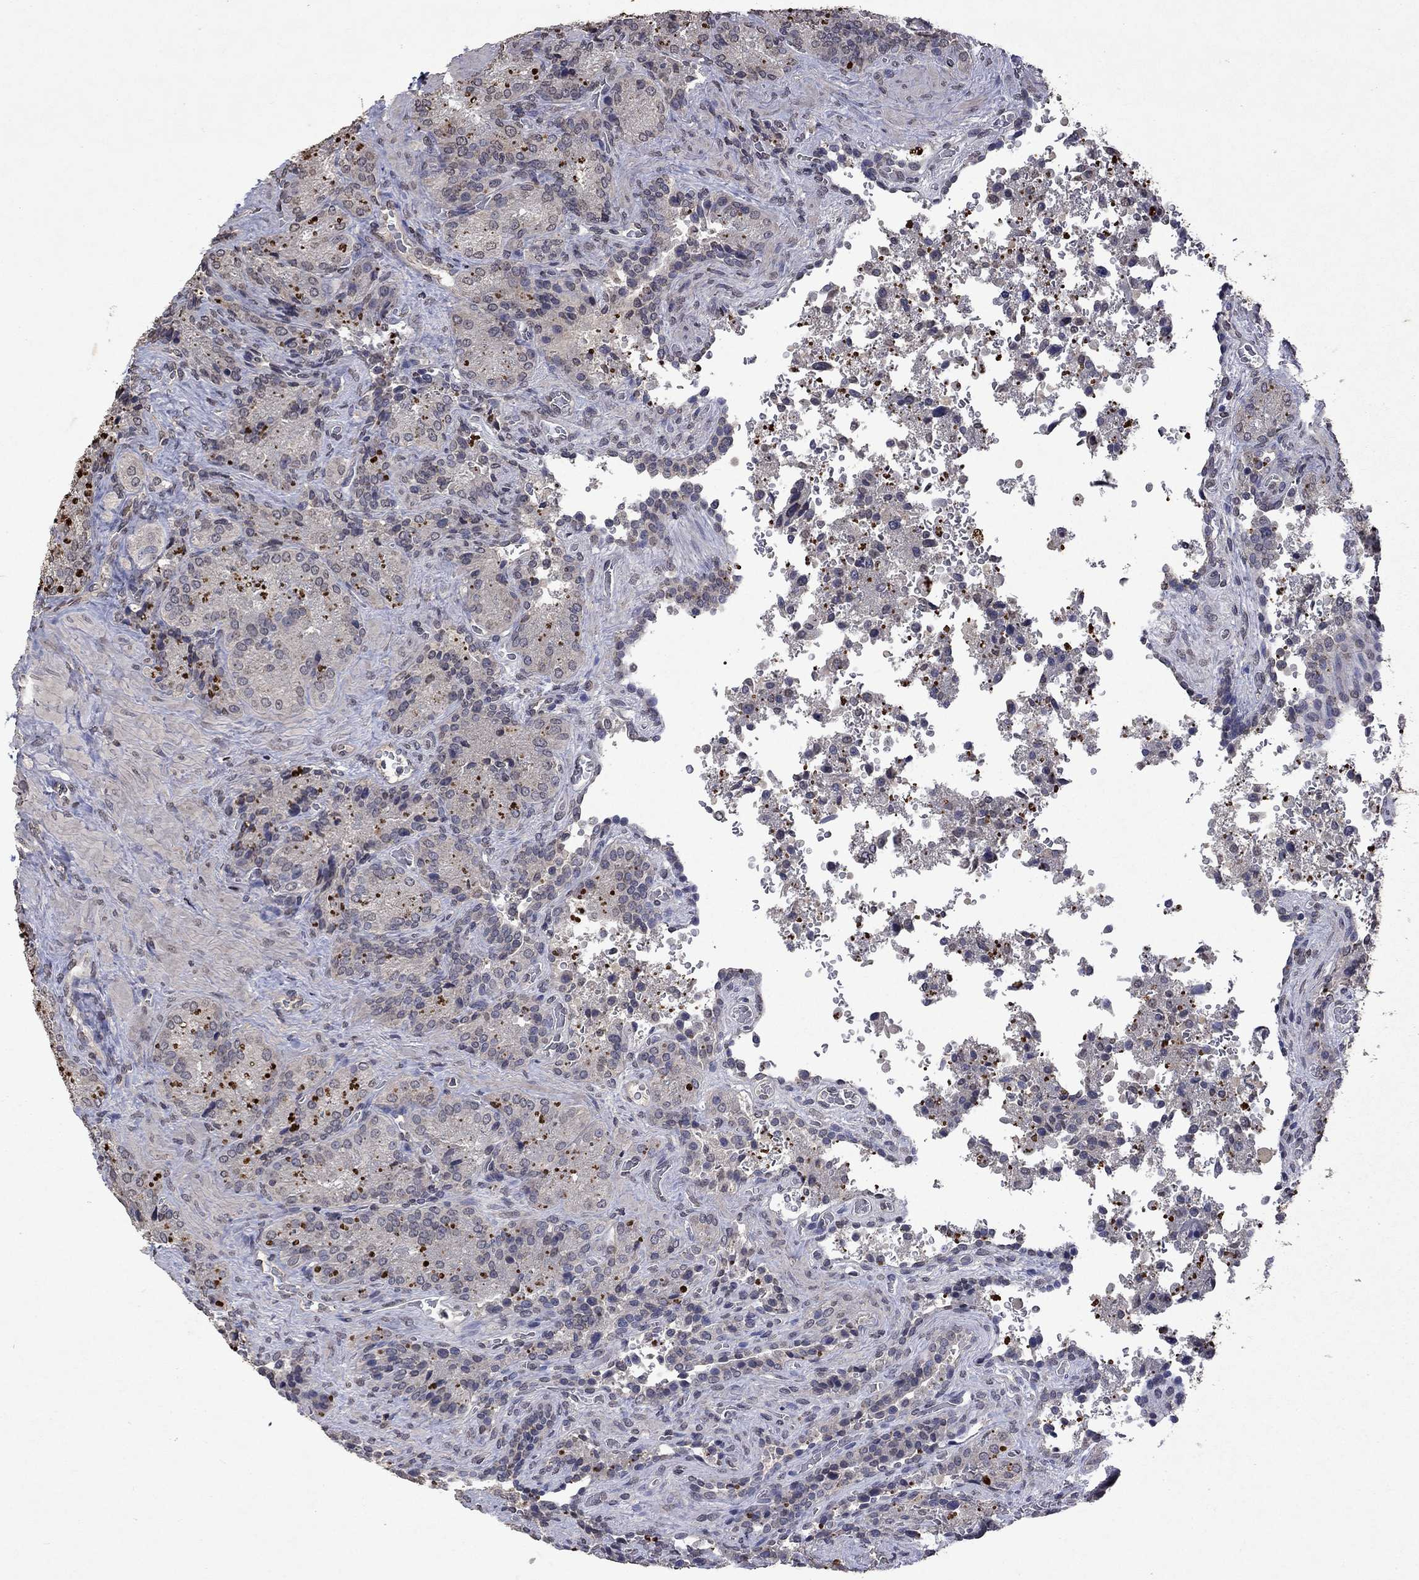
{"staining": {"intensity": "negative", "quantity": "none", "location": "none"}, "tissue": "seminal vesicle", "cell_type": "Glandular cells", "image_type": "normal", "snomed": [{"axis": "morphology", "description": "Normal tissue, NOS"}, {"axis": "topography", "description": "Seminal veicle"}], "caption": "Glandular cells show no significant protein staining in normal seminal vesicle.", "gene": "TTC38", "patient": {"sex": "male", "age": 37}}